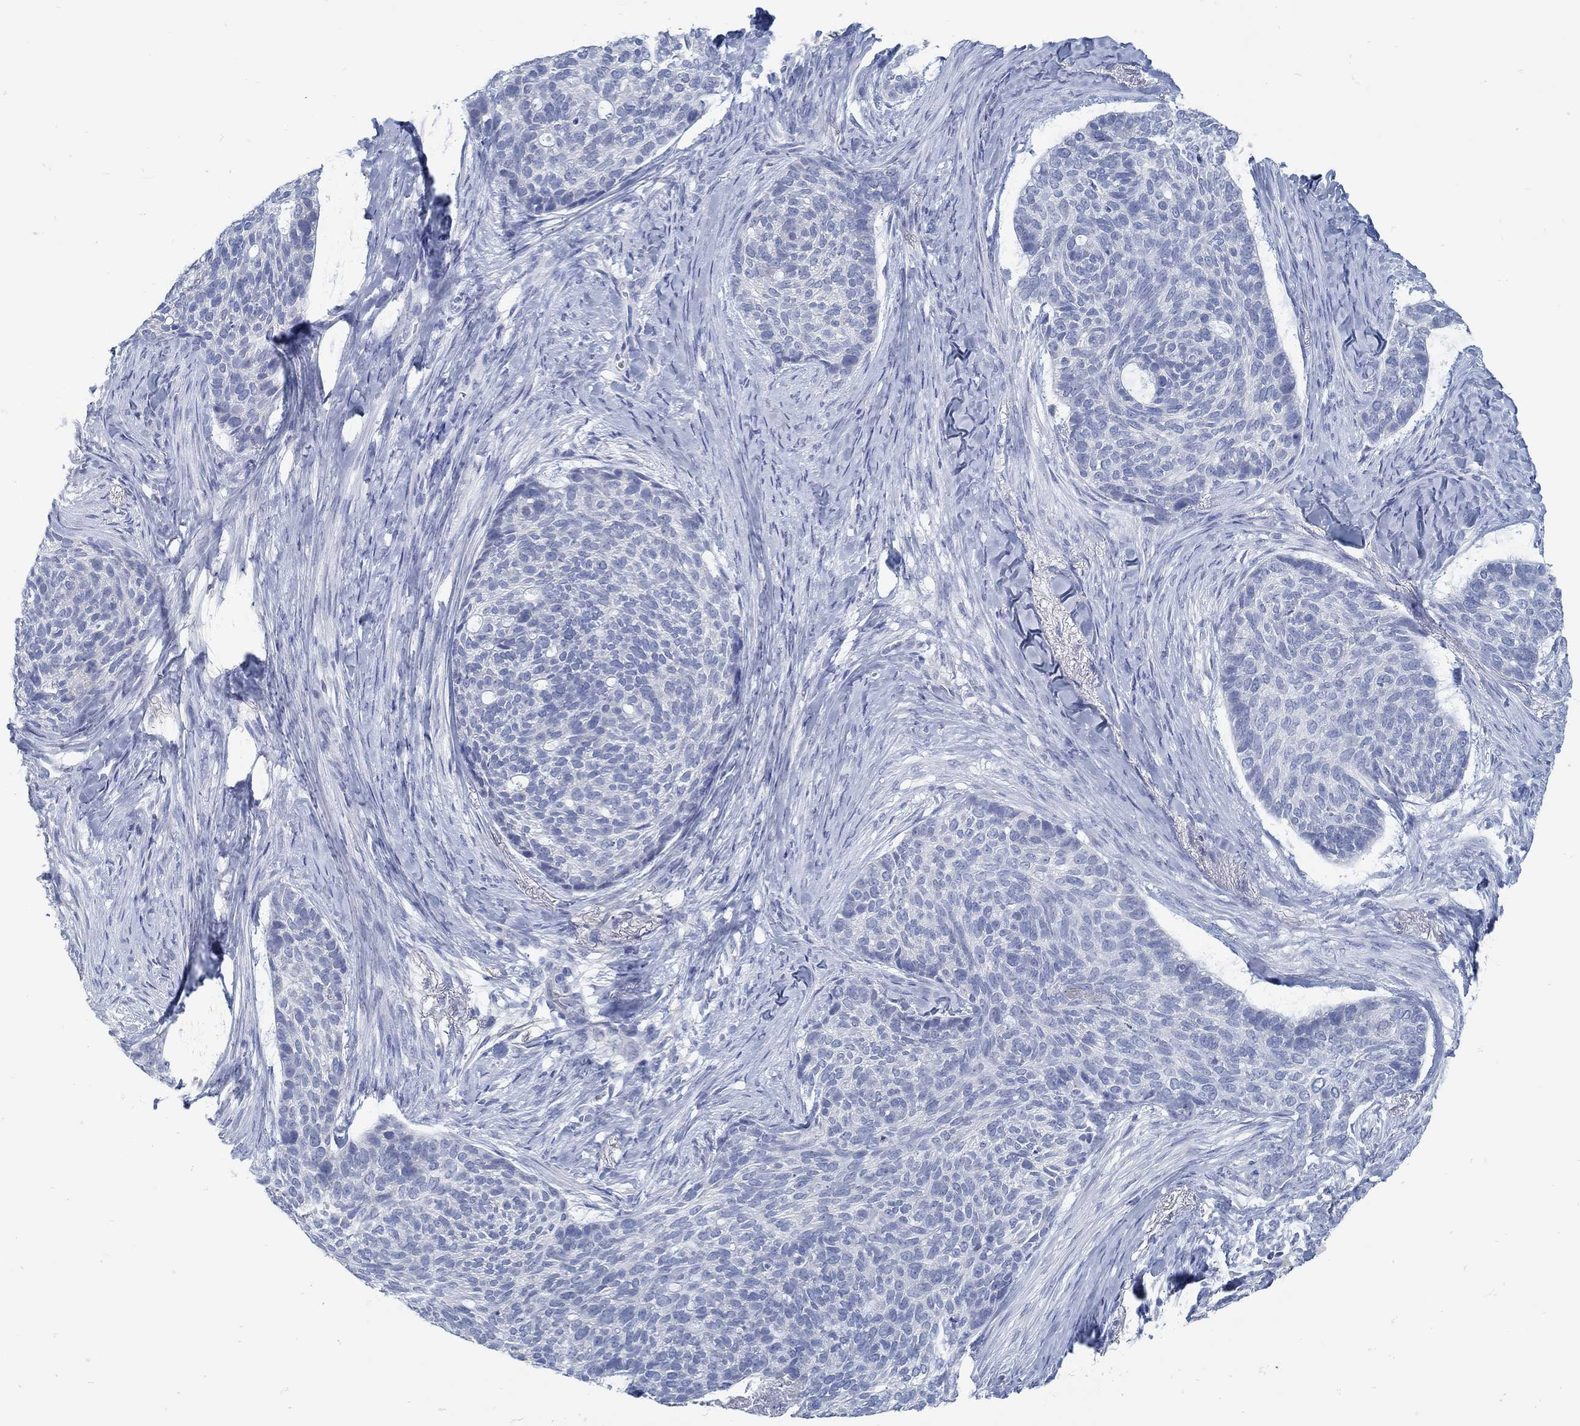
{"staining": {"intensity": "negative", "quantity": "none", "location": "none"}, "tissue": "skin cancer", "cell_type": "Tumor cells", "image_type": "cancer", "snomed": [{"axis": "morphology", "description": "Basal cell carcinoma"}, {"axis": "topography", "description": "Skin"}], "caption": "Protein analysis of basal cell carcinoma (skin) demonstrates no significant expression in tumor cells.", "gene": "ZFAND4", "patient": {"sex": "female", "age": 69}}